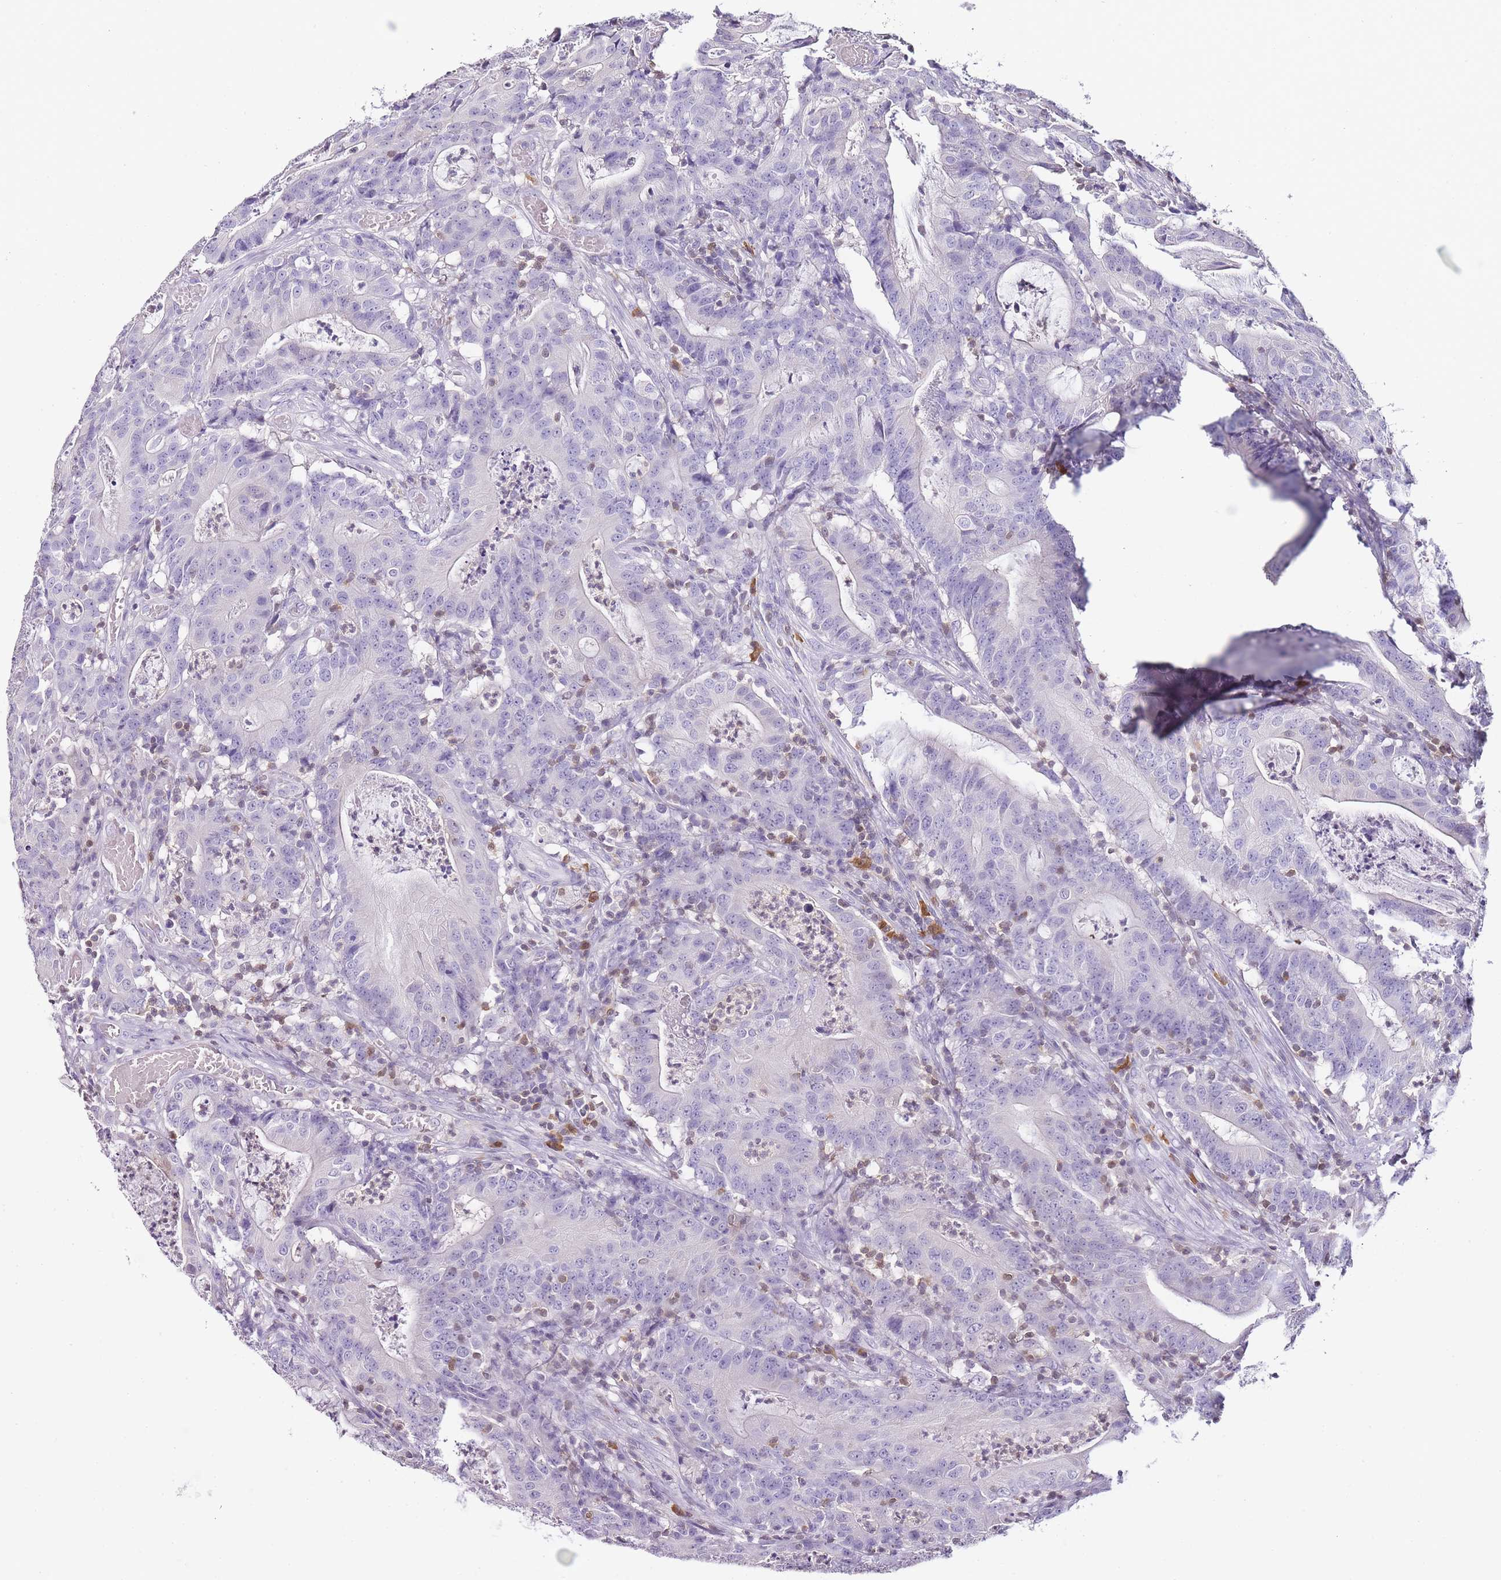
{"staining": {"intensity": "negative", "quantity": "none", "location": "none"}, "tissue": "colorectal cancer", "cell_type": "Tumor cells", "image_type": "cancer", "snomed": [{"axis": "morphology", "description": "Adenocarcinoma, NOS"}, {"axis": "topography", "description": "Colon"}], "caption": "Photomicrograph shows no protein expression in tumor cells of colorectal cancer (adenocarcinoma) tissue.", "gene": "ZBP1", "patient": {"sex": "male", "age": 83}}